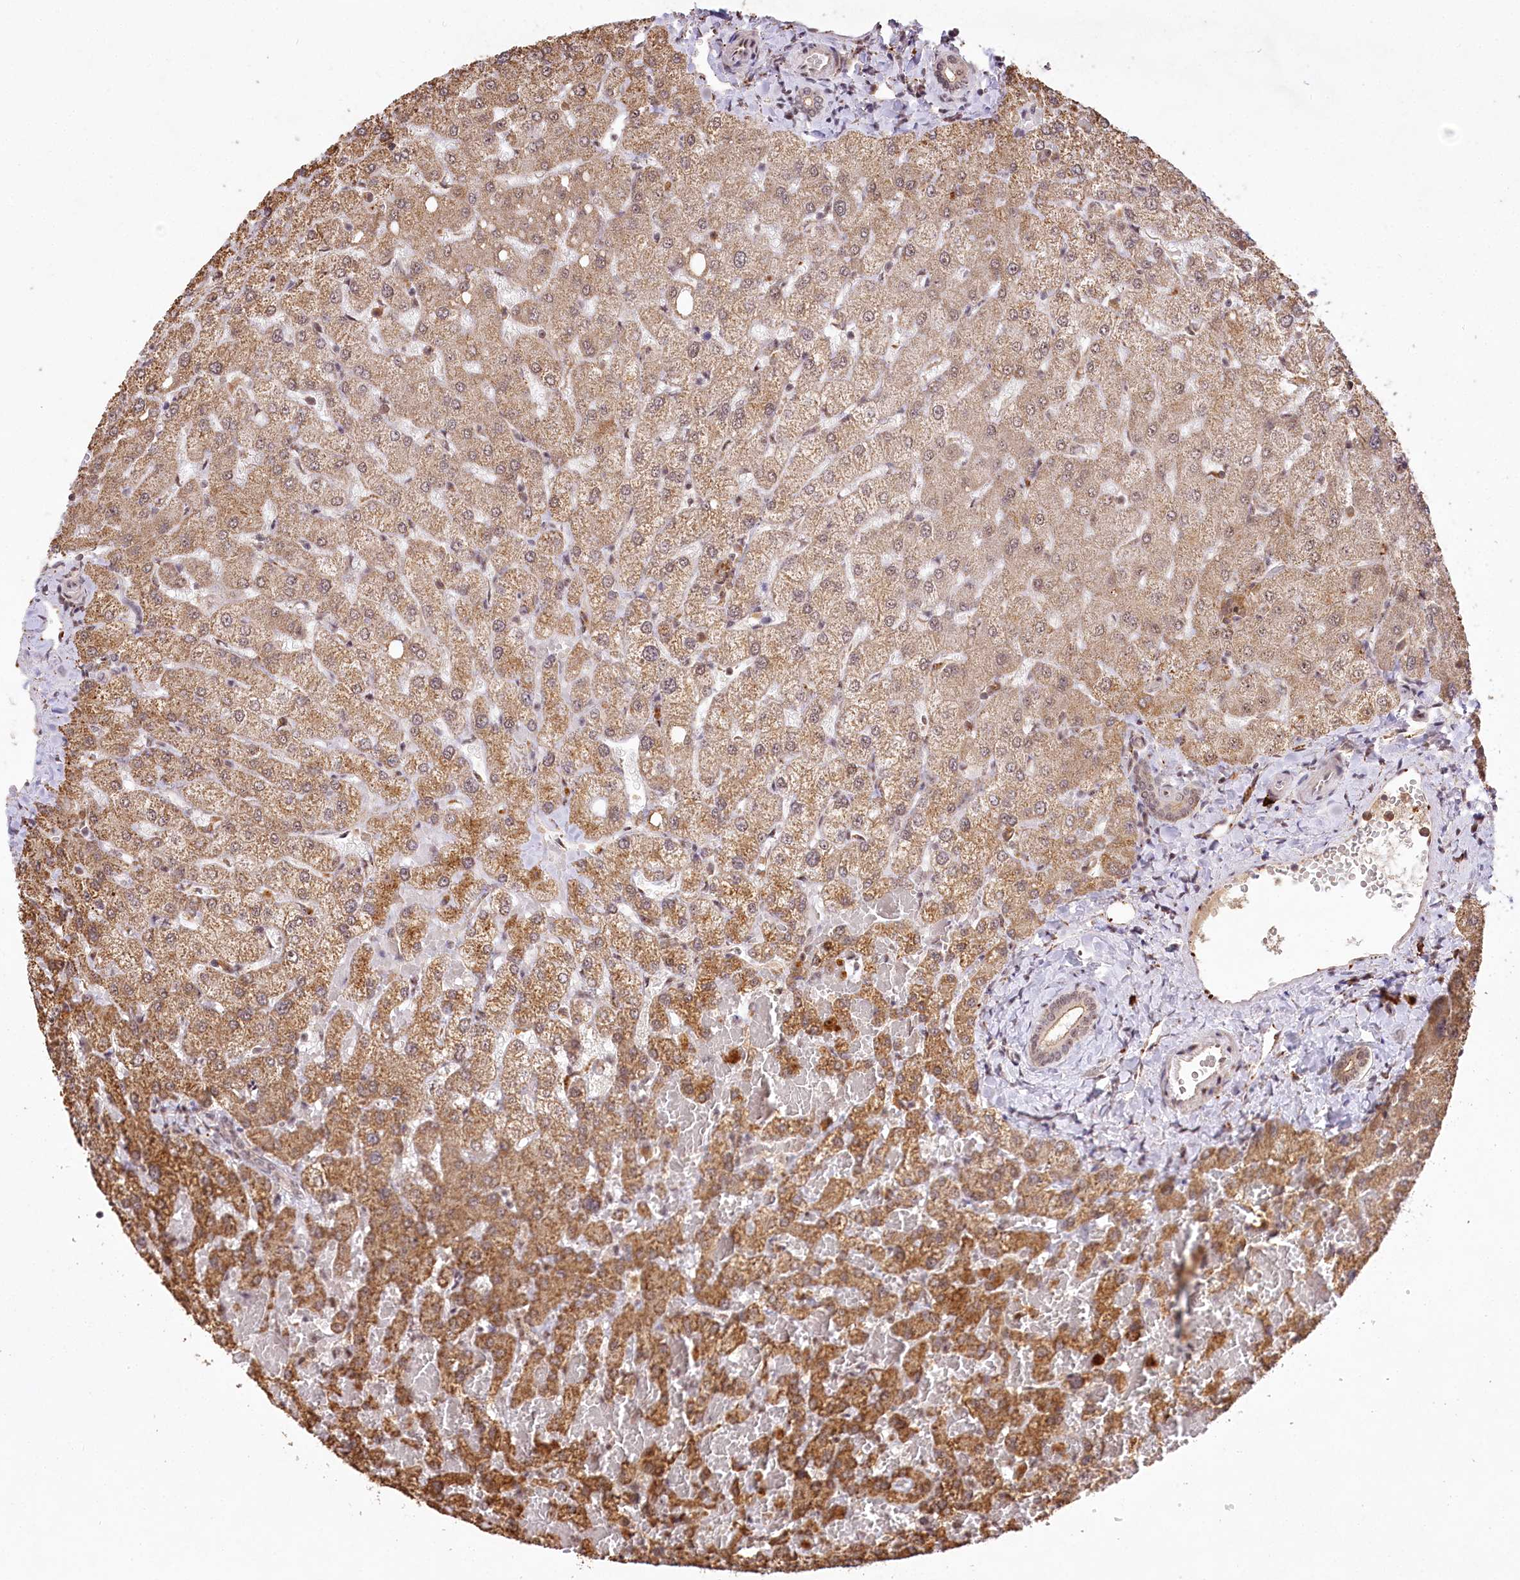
{"staining": {"intensity": "weak", "quantity": "<25%", "location": "cytoplasmic/membranous"}, "tissue": "liver", "cell_type": "Cholangiocytes", "image_type": "normal", "snomed": [{"axis": "morphology", "description": "Normal tissue, NOS"}, {"axis": "topography", "description": "Liver"}], "caption": "DAB immunohistochemical staining of benign human liver displays no significant expression in cholangiocytes.", "gene": "PYROXD1", "patient": {"sex": "female", "age": 54}}